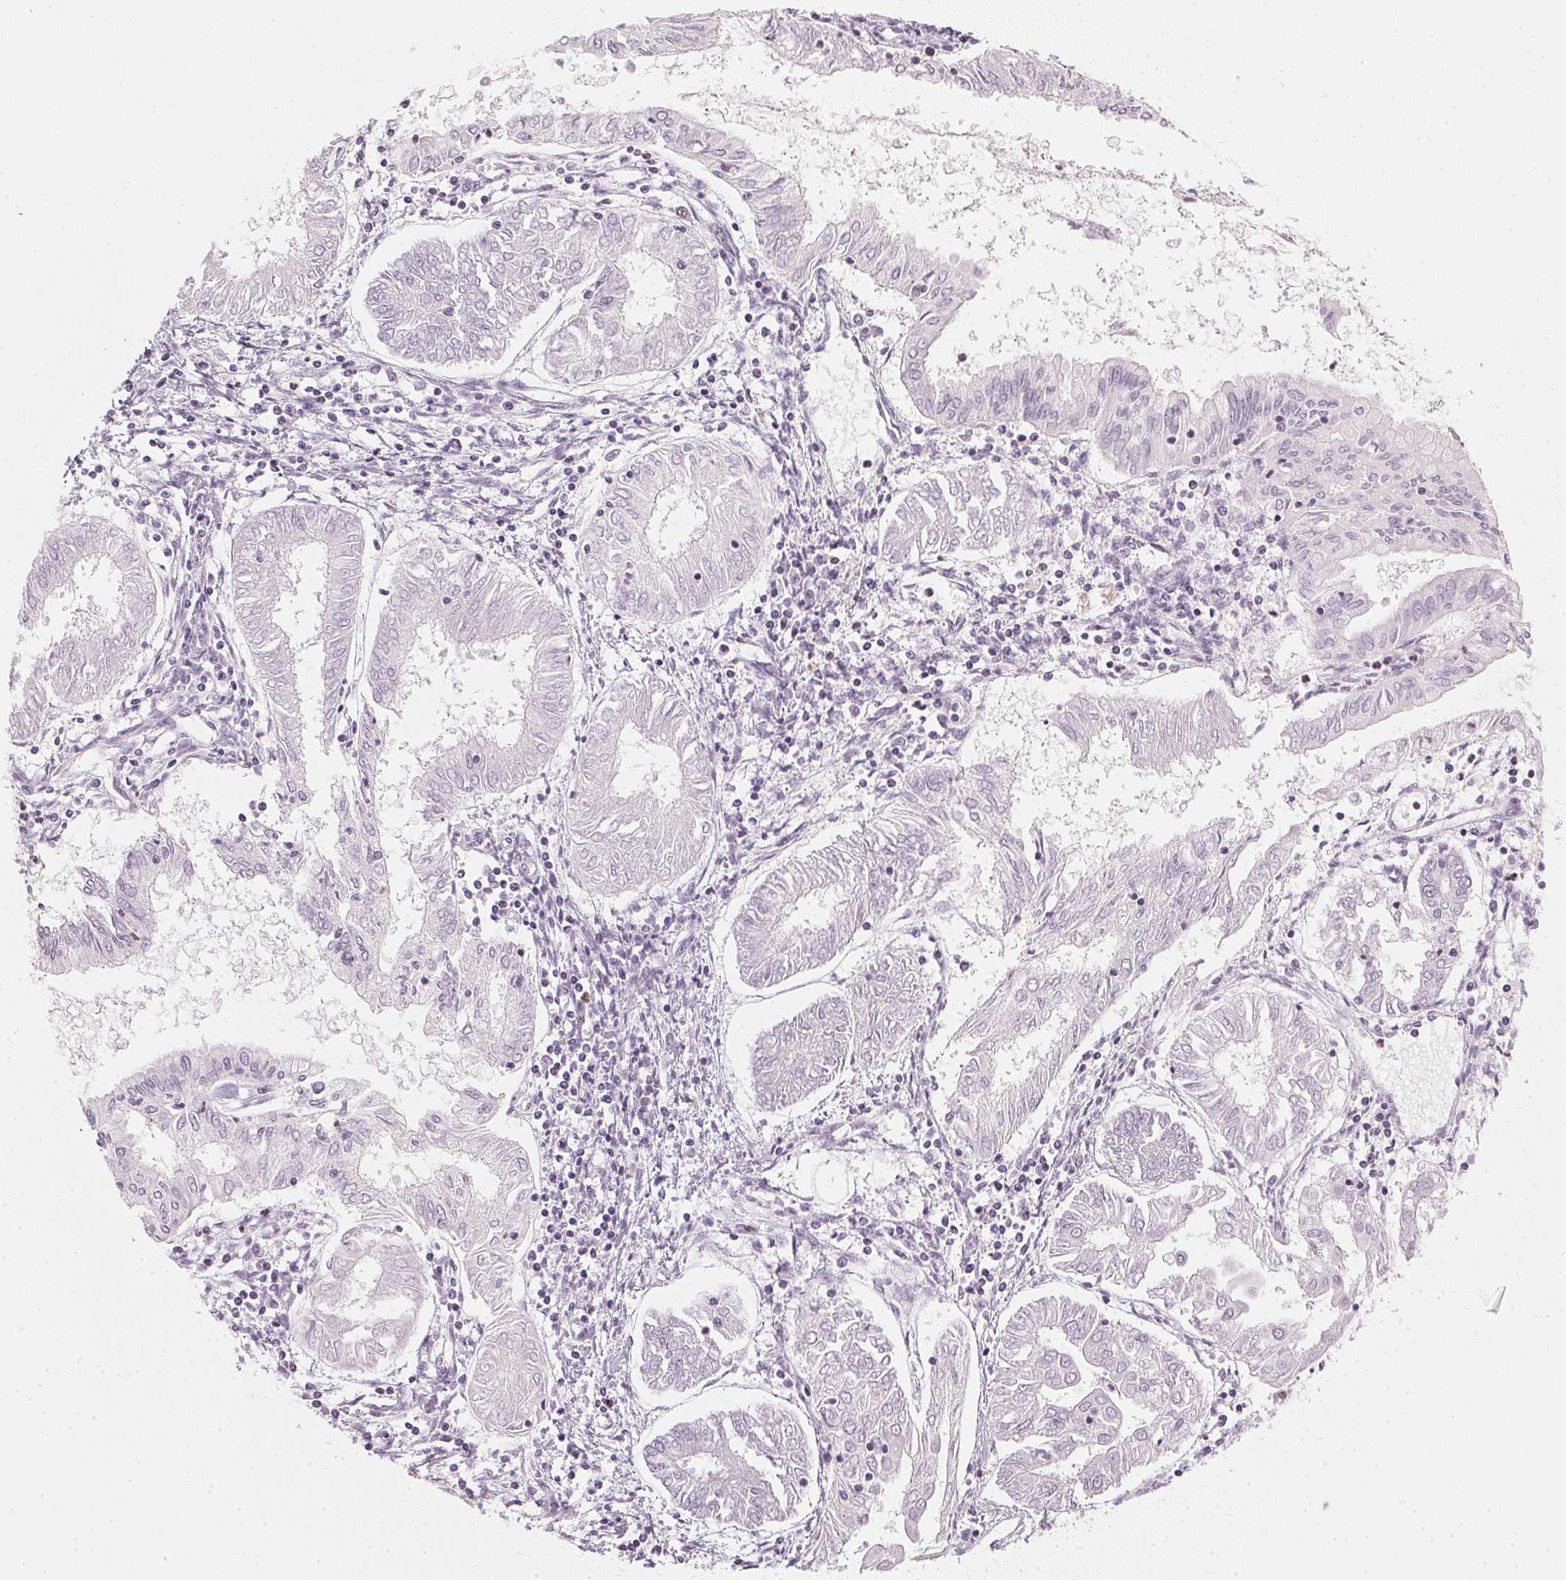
{"staining": {"intensity": "negative", "quantity": "none", "location": "none"}, "tissue": "endometrial cancer", "cell_type": "Tumor cells", "image_type": "cancer", "snomed": [{"axis": "morphology", "description": "Adenocarcinoma, NOS"}, {"axis": "topography", "description": "Endometrium"}], "caption": "Immunohistochemistry (IHC) micrograph of neoplastic tissue: endometrial cancer (adenocarcinoma) stained with DAB demonstrates no significant protein staining in tumor cells. The staining was performed using DAB to visualize the protein expression in brown, while the nuclei were stained in blue with hematoxylin (Magnification: 20x).", "gene": "DNAJC6", "patient": {"sex": "female", "age": 68}}